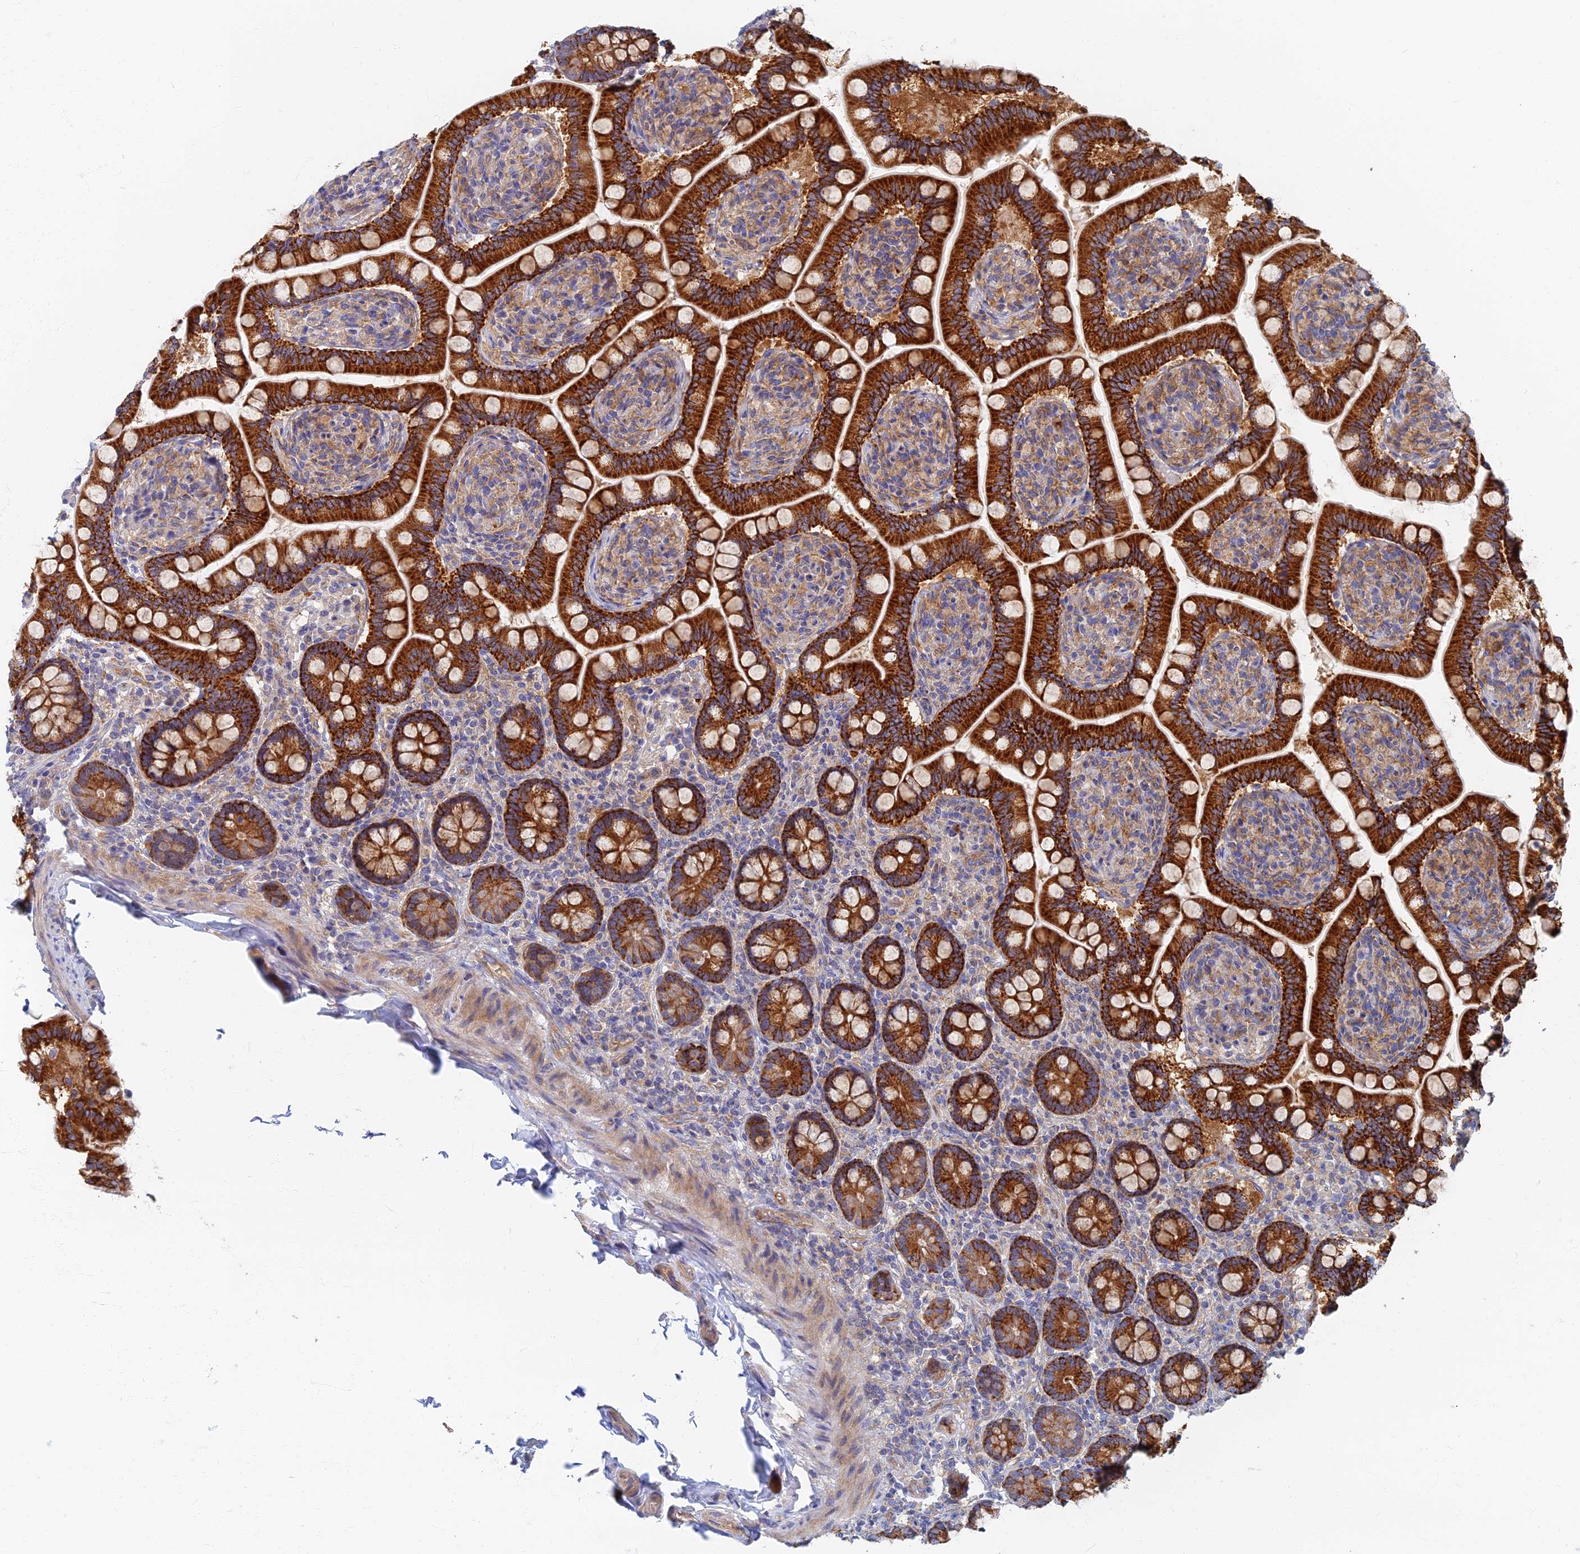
{"staining": {"intensity": "strong", "quantity": ">75%", "location": "cytoplasmic/membranous"}, "tissue": "small intestine", "cell_type": "Glandular cells", "image_type": "normal", "snomed": [{"axis": "morphology", "description": "Normal tissue, NOS"}, {"axis": "topography", "description": "Small intestine"}], "caption": "An immunohistochemistry micrograph of benign tissue is shown. Protein staining in brown highlights strong cytoplasmic/membranous positivity in small intestine within glandular cells.", "gene": "TMEM44", "patient": {"sex": "female", "age": 64}}